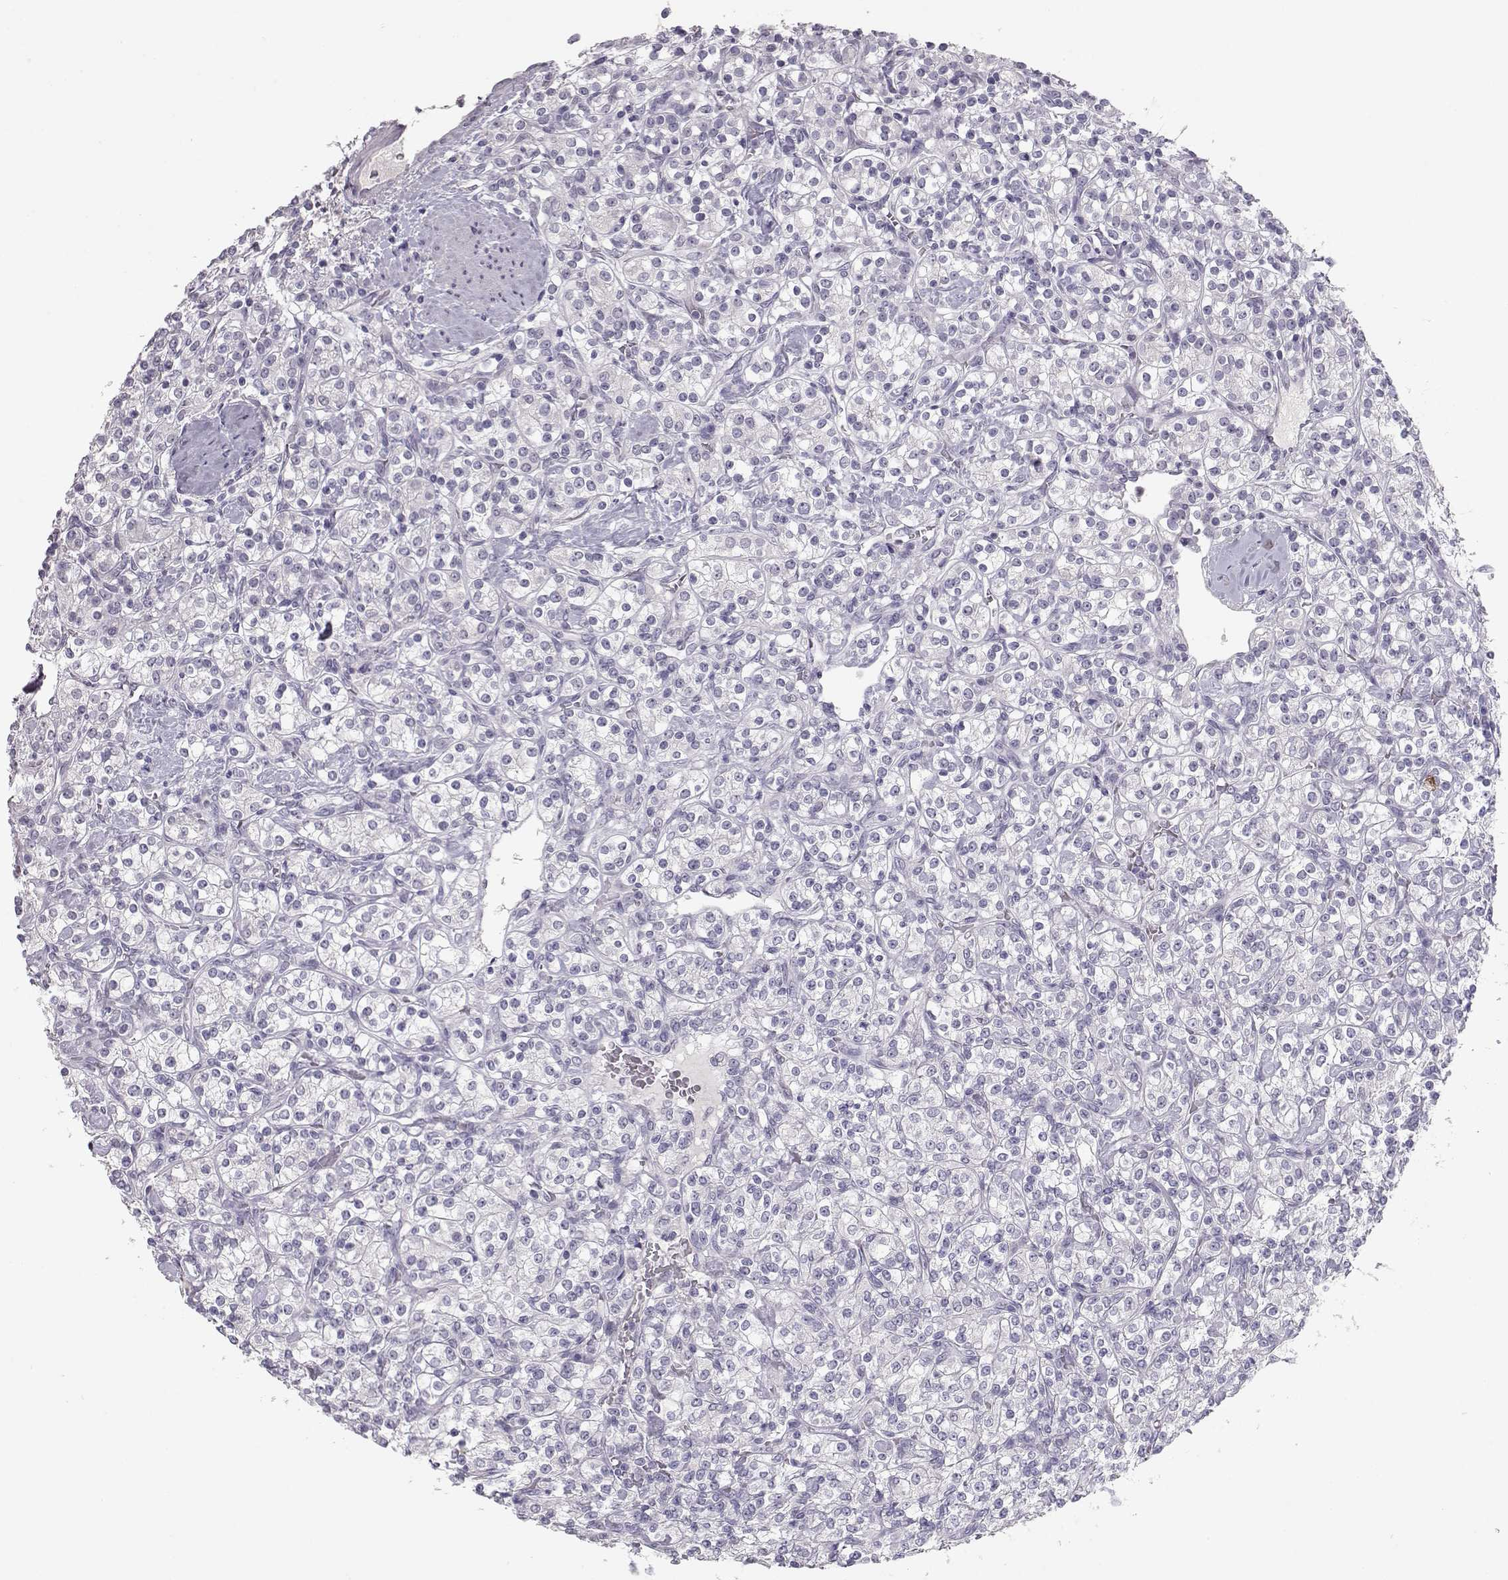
{"staining": {"intensity": "negative", "quantity": "none", "location": "none"}, "tissue": "renal cancer", "cell_type": "Tumor cells", "image_type": "cancer", "snomed": [{"axis": "morphology", "description": "Adenocarcinoma, NOS"}, {"axis": "topography", "description": "Kidney"}], "caption": "Protein analysis of adenocarcinoma (renal) demonstrates no significant staining in tumor cells. (Stains: DAB IHC with hematoxylin counter stain, Microscopy: brightfield microscopy at high magnification).", "gene": "LAMB3", "patient": {"sex": "male", "age": 77}}